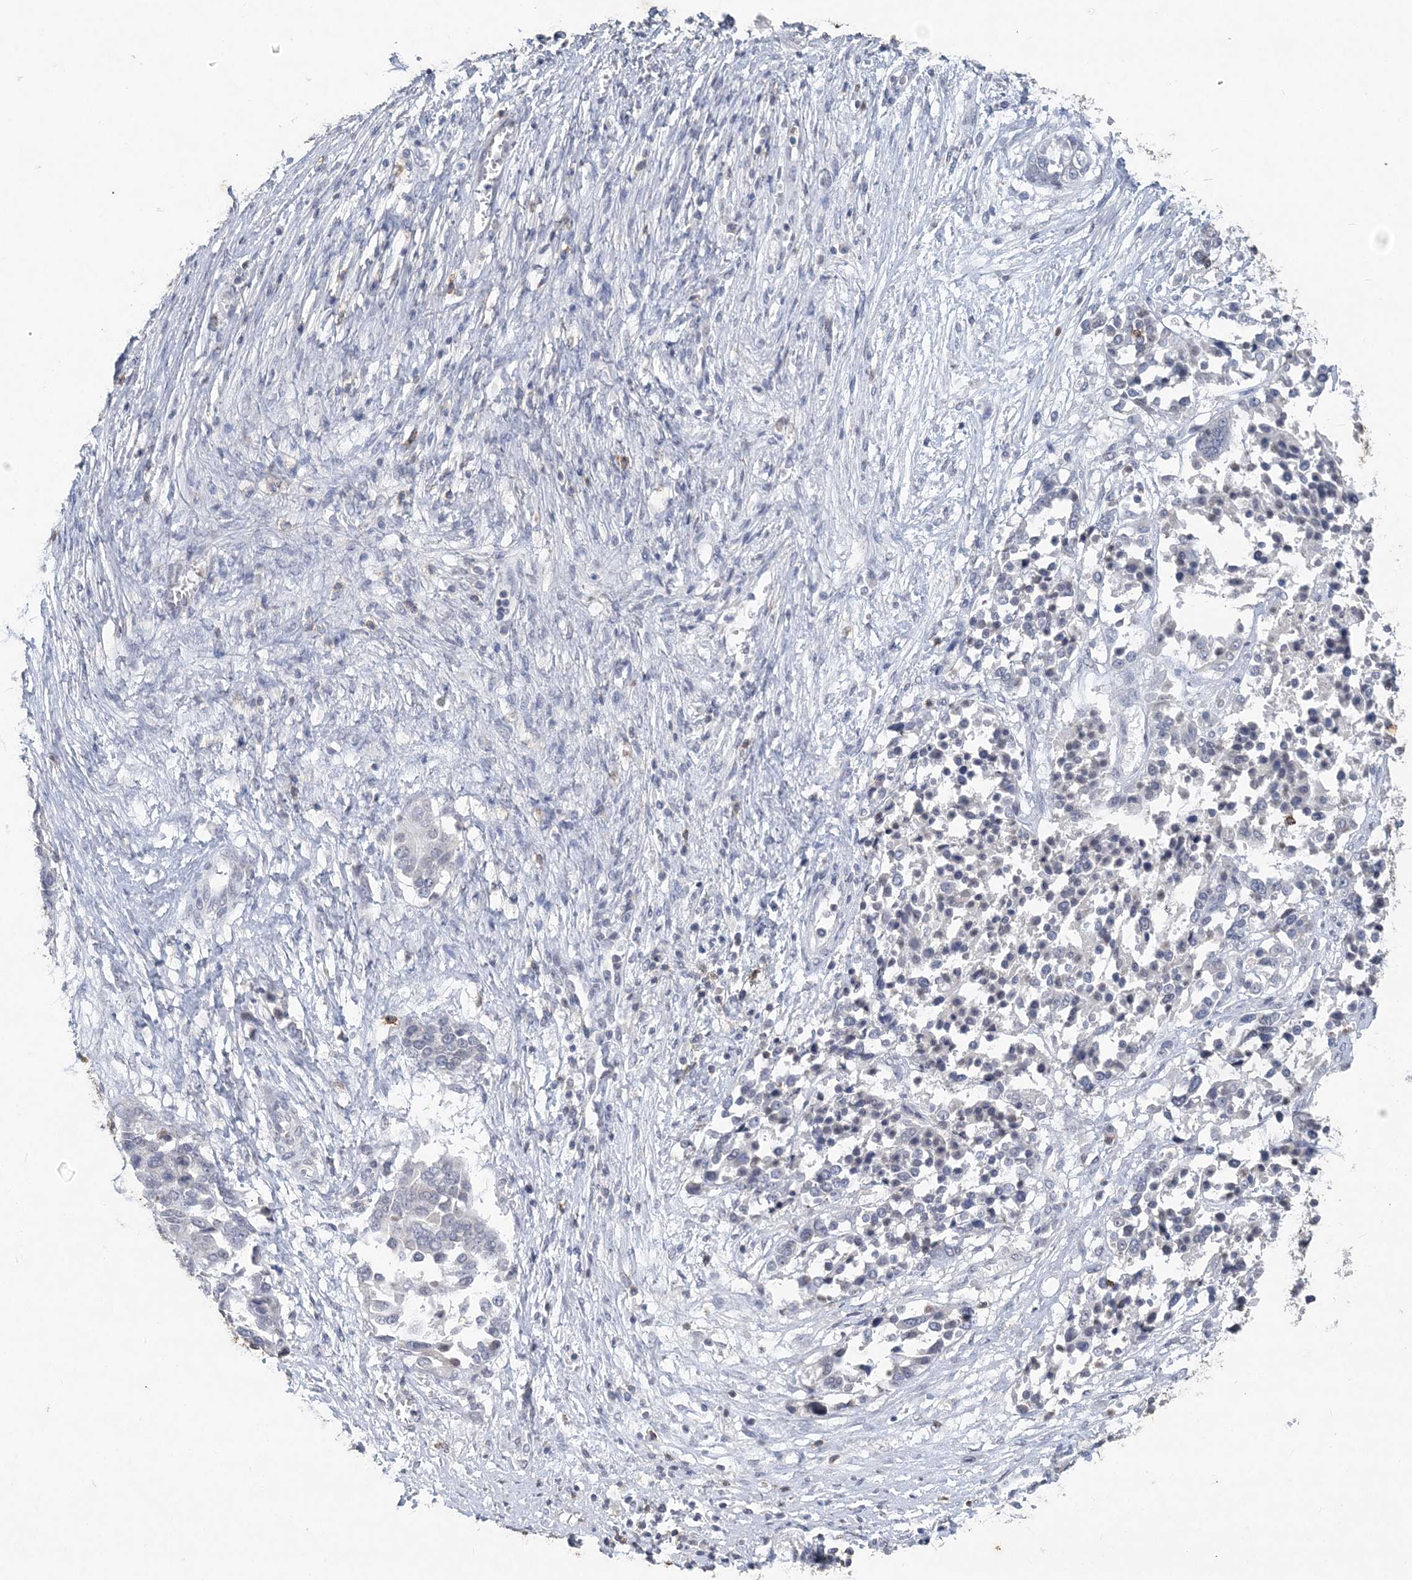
{"staining": {"intensity": "negative", "quantity": "none", "location": "none"}, "tissue": "ovarian cancer", "cell_type": "Tumor cells", "image_type": "cancer", "snomed": [{"axis": "morphology", "description": "Cystadenocarcinoma, serous, NOS"}, {"axis": "topography", "description": "Ovary"}], "caption": "An immunohistochemistry (IHC) photomicrograph of ovarian serous cystadenocarcinoma is shown. There is no staining in tumor cells of ovarian serous cystadenocarcinoma. The staining is performed using DAB (3,3'-diaminobenzidine) brown chromogen with nuclei counter-stained in using hematoxylin.", "gene": "PDCD1", "patient": {"sex": "female", "age": 44}}